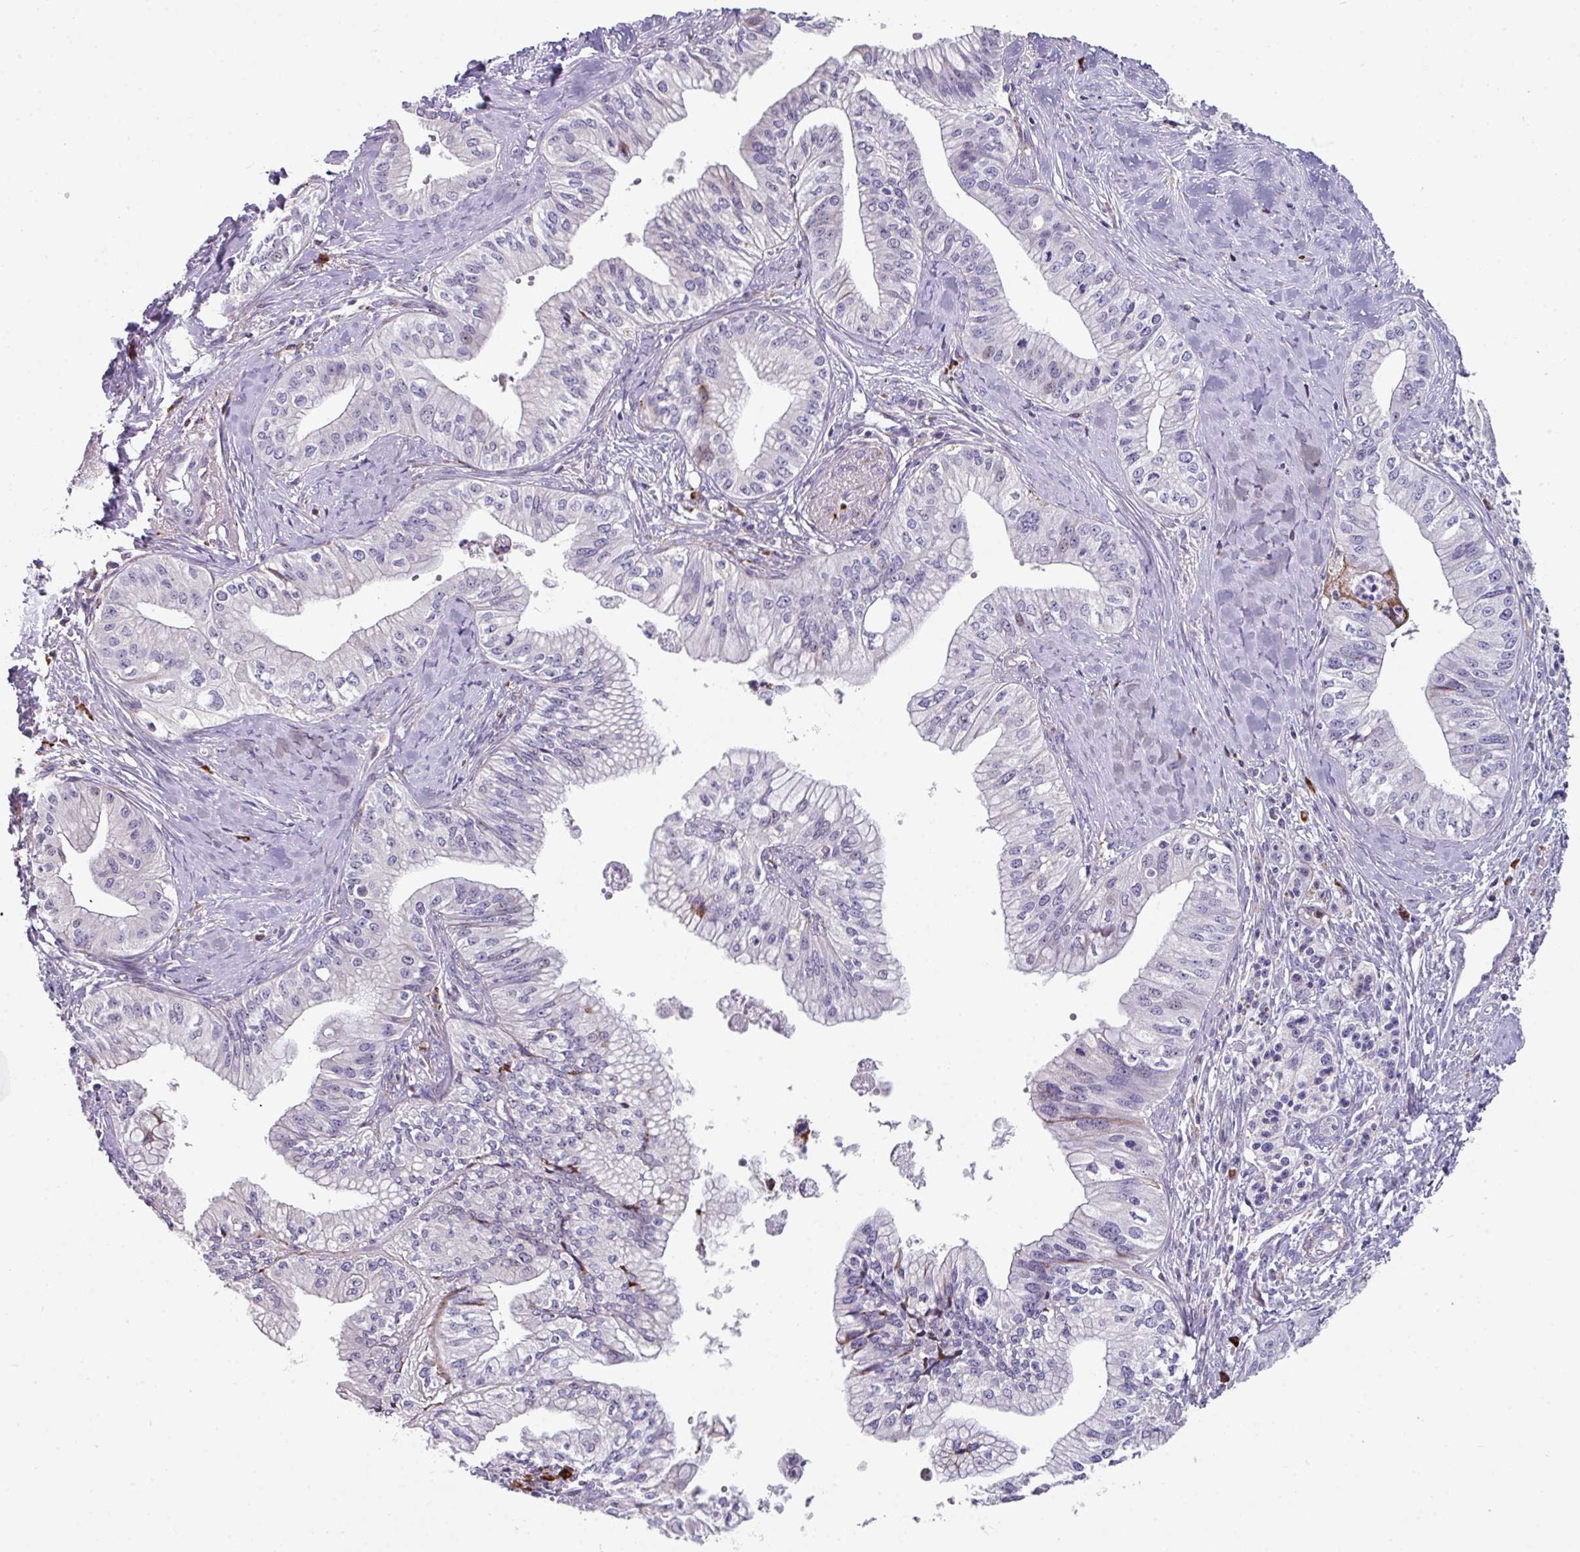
{"staining": {"intensity": "negative", "quantity": "none", "location": "none"}, "tissue": "pancreatic cancer", "cell_type": "Tumor cells", "image_type": "cancer", "snomed": [{"axis": "morphology", "description": "Adenocarcinoma, NOS"}, {"axis": "topography", "description": "Pancreas"}], "caption": "A photomicrograph of human pancreatic adenocarcinoma is negative for staining in tumor cells.", "gene": "BMS1", "patient": {"sex": "male", "age": 71}}